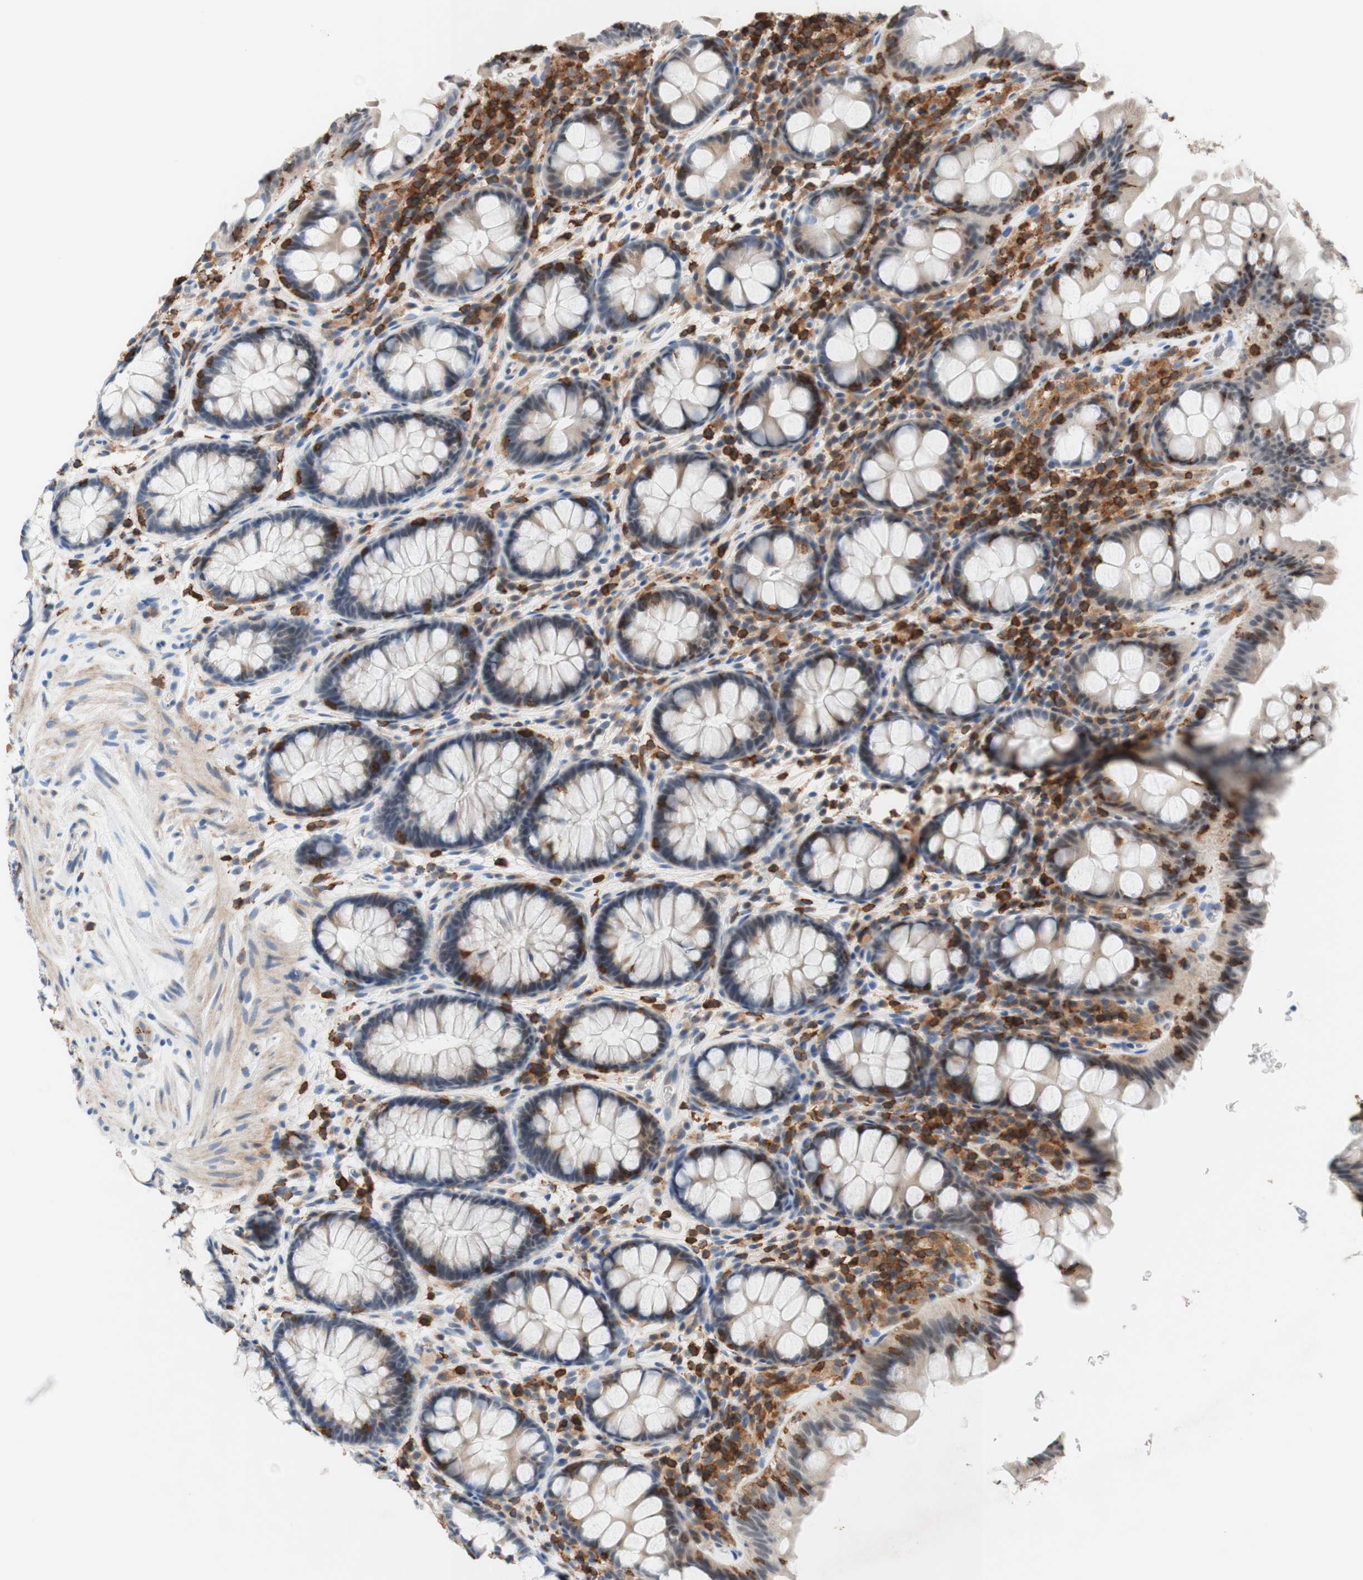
{"staining": {"intensity": "weak", "quantity": ">75%", "location": "cytoplasmic/membranous"}, "tissue": "colon", "cell_type": "Endothelial cells", "image_type": "normal", "snomed": [{"axis": "morphology", "description": "Normal tissue, NOS"}, {"axis": "topography", "description": "Colon"}], "caption": "DAB immunohistochemical staining of normal human colon shows weak cytoplasmic/membranous protein expression in approximately >75% of endothelial cells.", "gene": "SPINK6", "patient": {"sex": "female", "age": 80}}